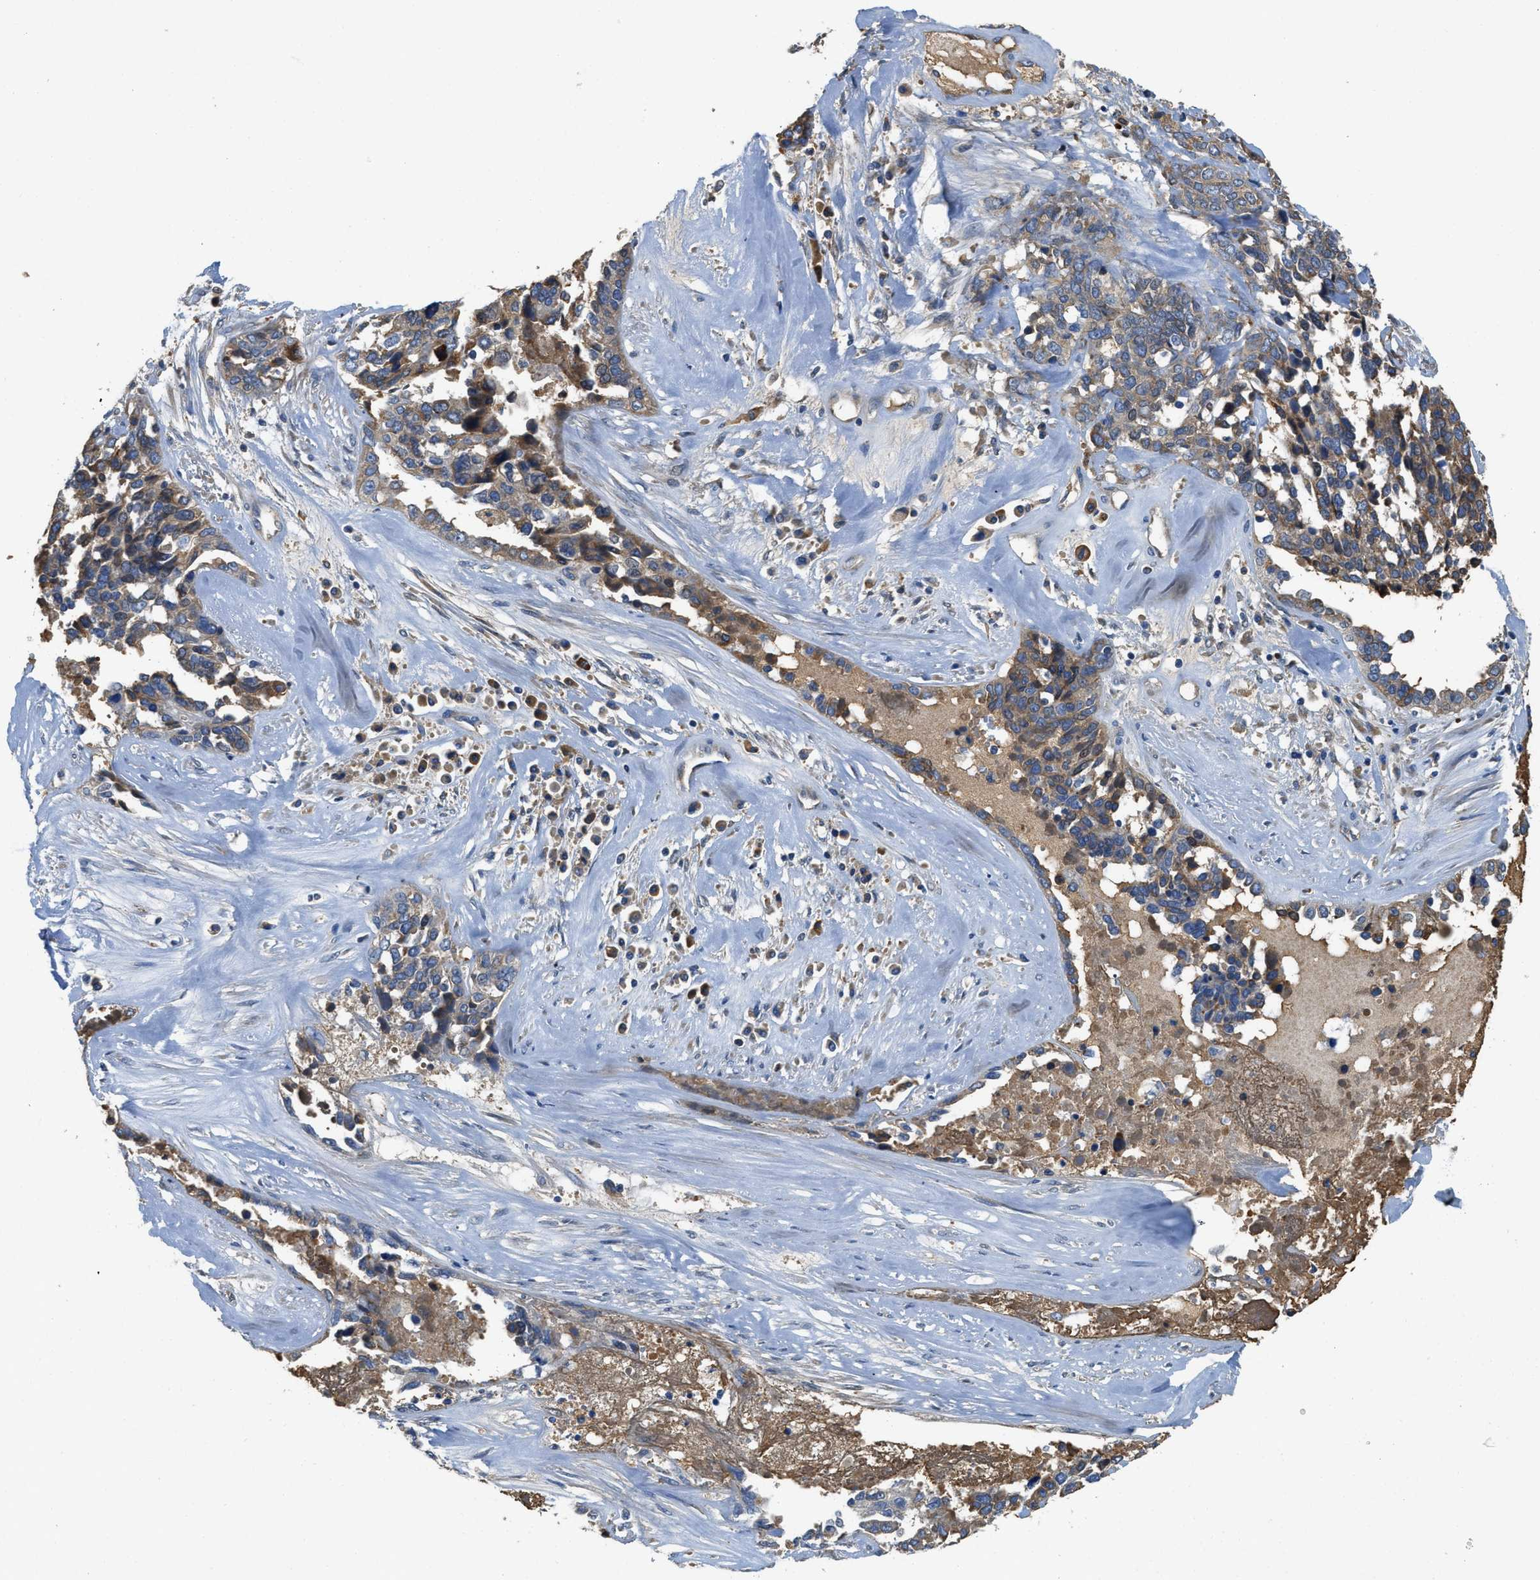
{"staining": {"intensity": "moderate", "quantity": "25%-75%", "location": "cytoplasmic/membranous"}, "tissue": "ovarian cancer", "cell_type": "Tumor cells", "image_type": "cancer", "snomed": [{"axis": "morphology", "description": "Cystadenocarcinoma, serous, NOS"}, {"axis": "topography", "description": "Ovary"}], "caption": "The immunohistochemical stain highlights moderate cytoplasmic/membranous expression in tumor cells of serous cystadenocarcinoma (ovarian) tissue.", "gene": "RIPK2", "patient": {"sex": "female", "age": 44}}